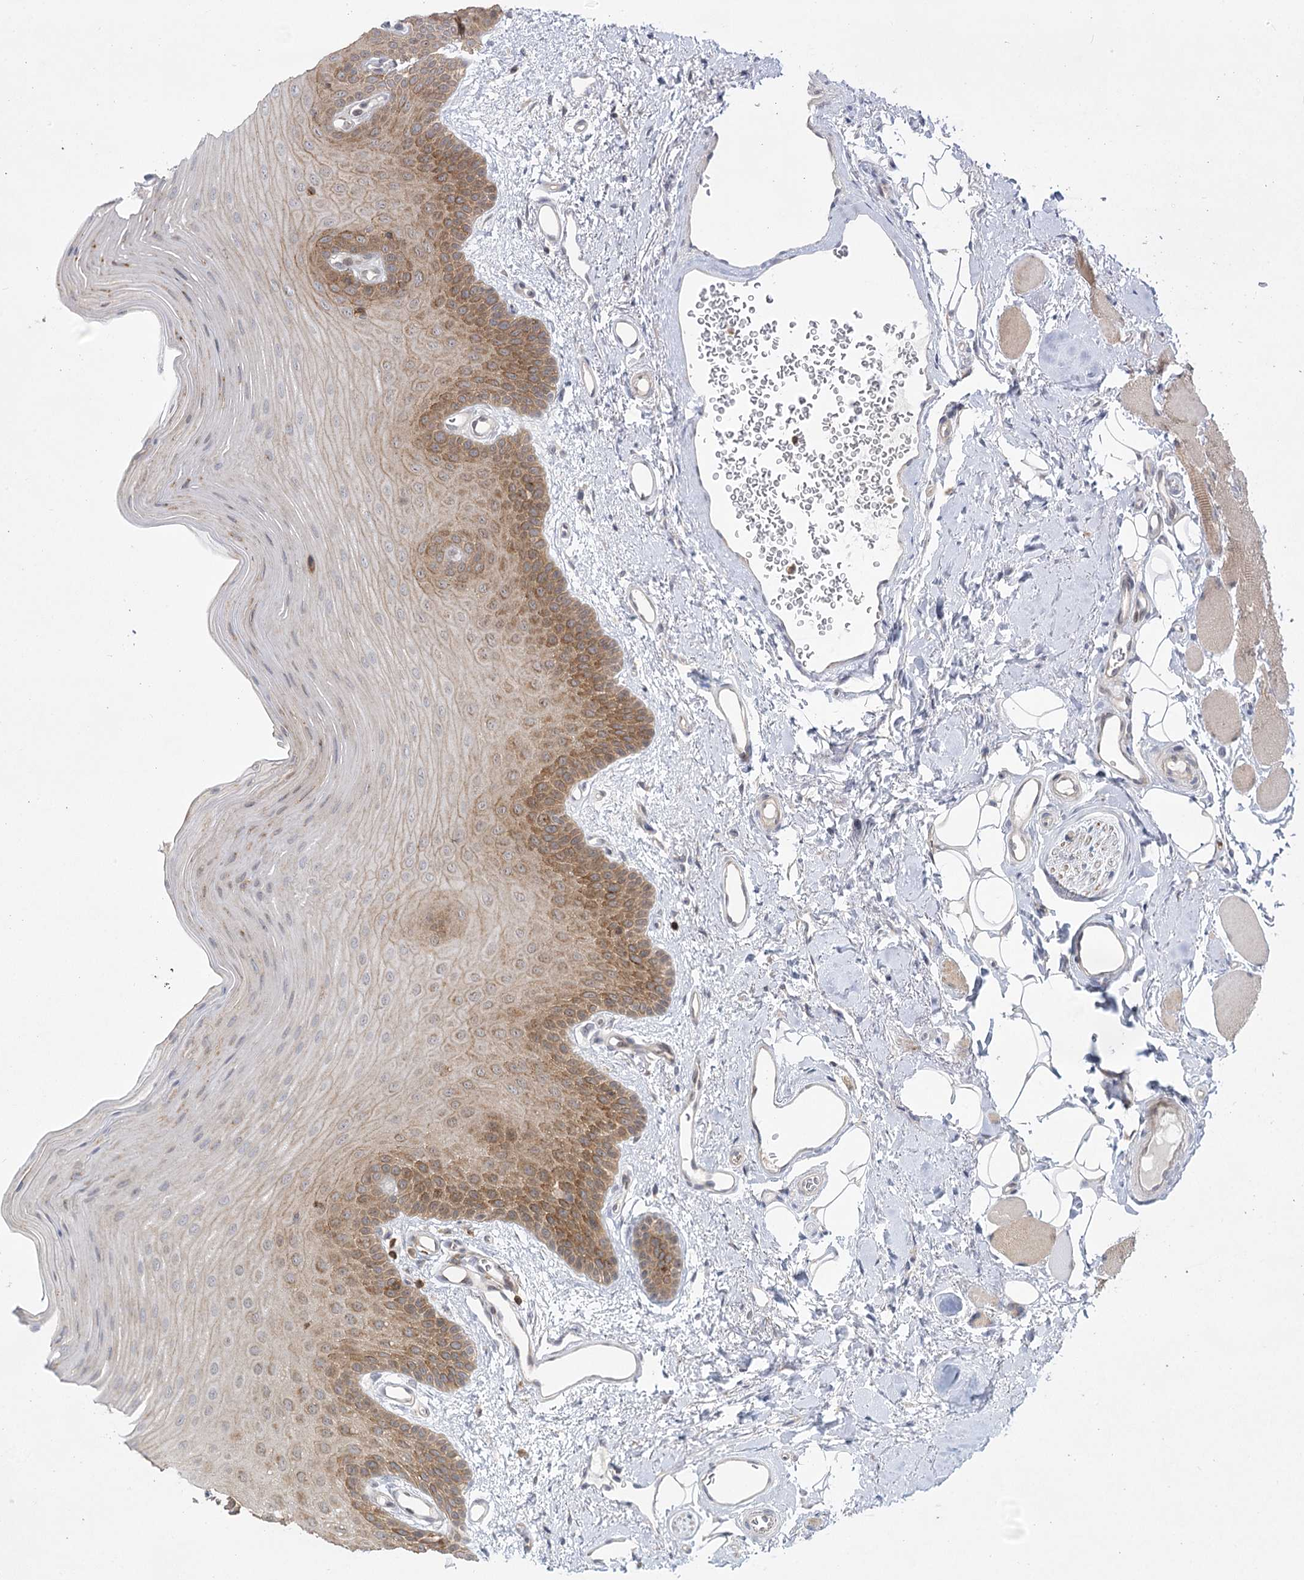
{"staining": {"intensity": "moderate", "quantity": "25%-75%", "location": "cytoplasmic/membranous"}, "tissue": "oral mucosa", "cell_type": "Squamous epithelial cells", "image_type": "normal", "snomed": [{"axis": "morphology", "description": "Normal tissue, NOS"}, {"axis": "topography", "description": "Oral tissue"}], "caption": "Moderate cytoplasmic/membranous protein staining is appreciated in about 25%-75% of squamous epithelial cells in oral mucosa.", "gene": "SYTL1", "patient": {"sex": "male", "age": 68}}